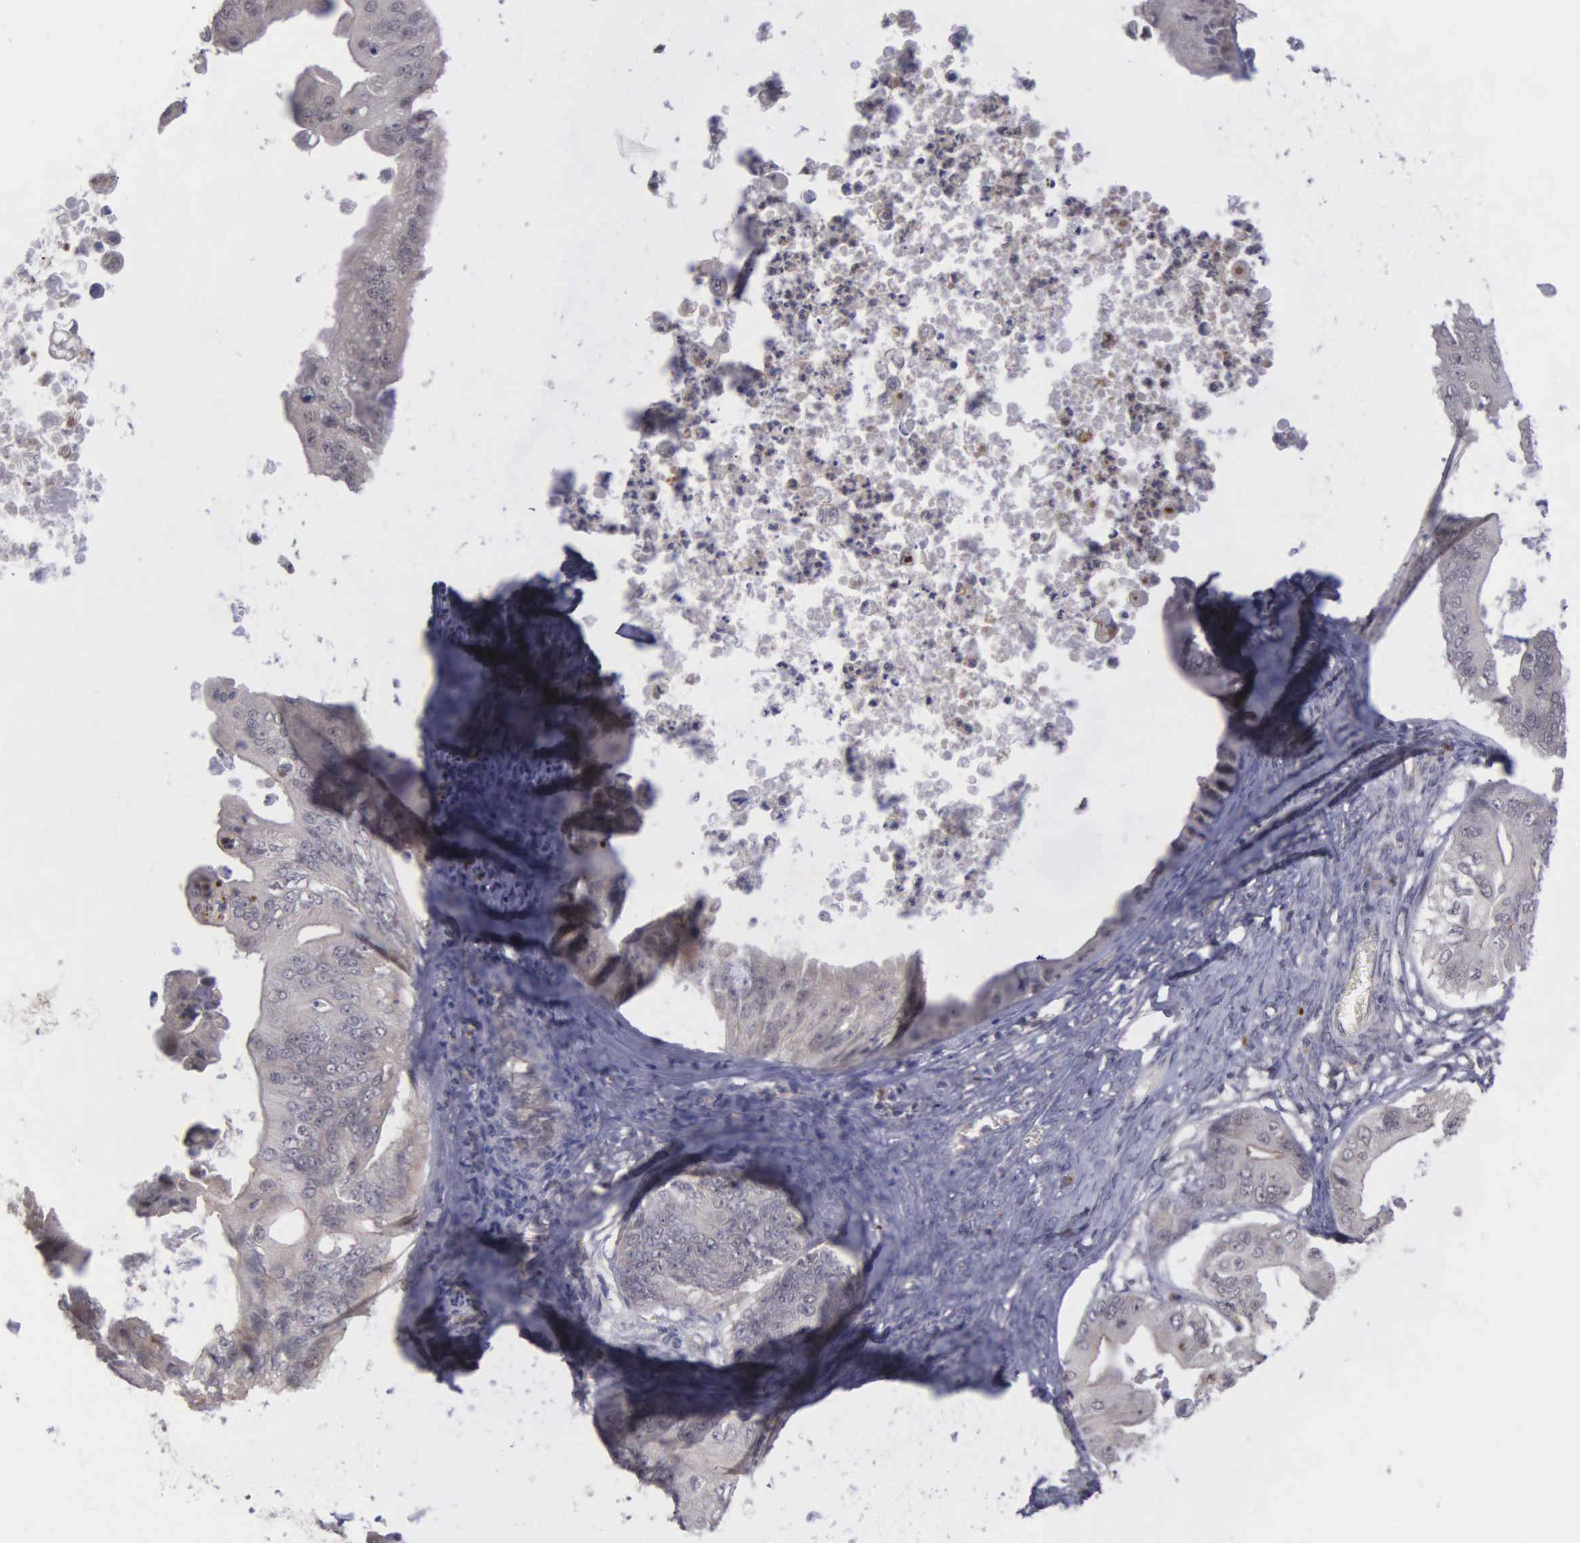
{"staining": {"intensity": "weak", "quantity": "<25%", "location": "cytoplasmic/membranous"}, "tissue": "ovarian cancer", "cell_type": "Tumor cells", "image_type": "cancer", "snomed": [{"axis": "morphology", "description": "Cystadenocarcinoma, mucinous, NOS"}, {"axis": "topography", "description": "Ovary"}], "caption": "A photomicrograph of ovarian cancer (mucinous cystadenocarcinoma) stained for a protein demonstrates no brown staining in tumor cells.", "gene": "MAP3K9", "patient": {"sex": "female", "age": 37}}